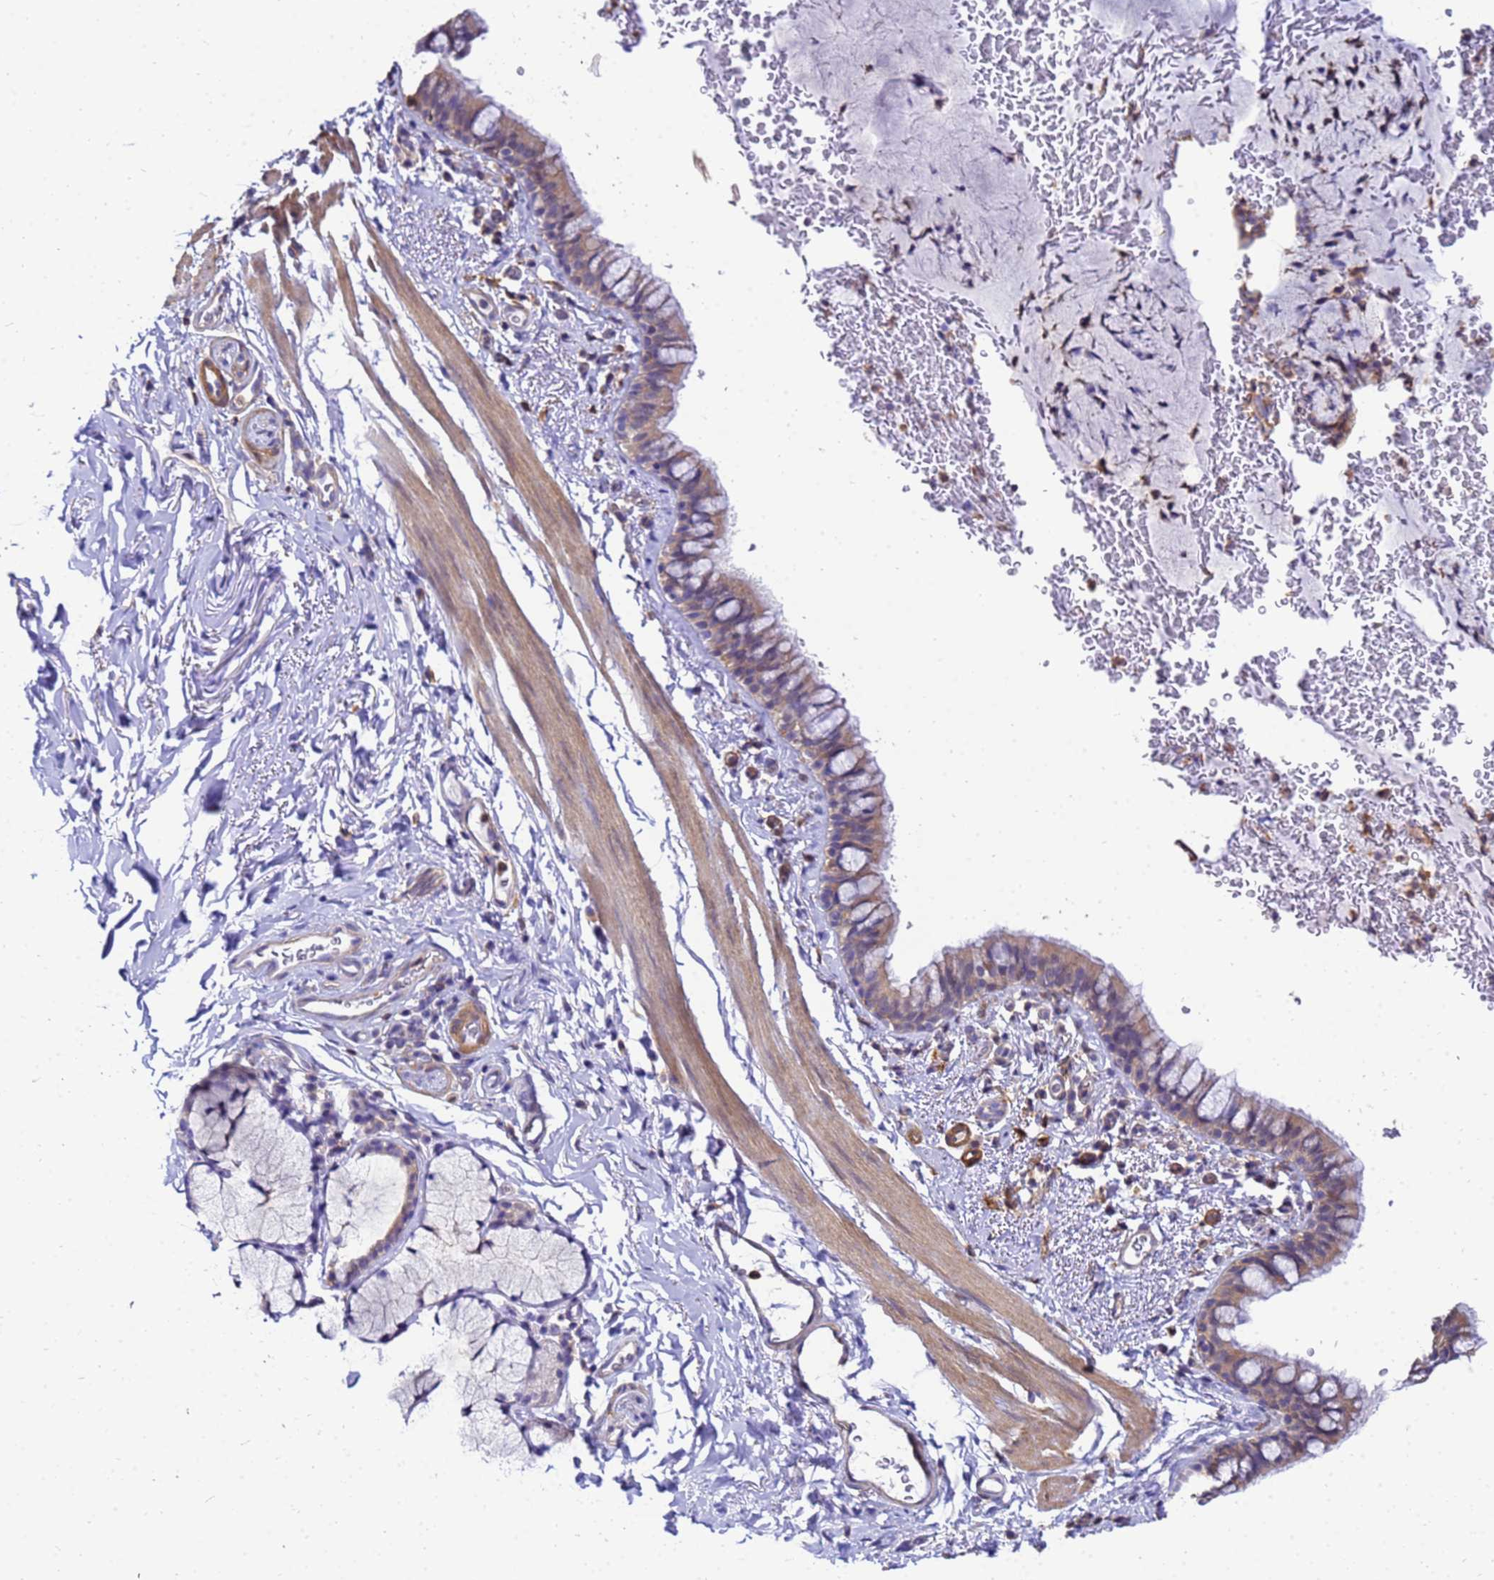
{"staining": {"intensity": "weak", "quantity": "25%-75%", "location": "cytoplasmic/membranous"}, "tissue": "bronchus", "cell_type": "Respiratory epithelial cells", "image_type": "normal", "snomed": [{"axis": "morphology", "description": "Normal tissue, NOS"}, {"axis": "topography", "description": "Cartilage tissue"}, {"axis": "topography", "description": "Bronchus"}], "caption": "DAB immunohistochemical staining of benign bronchus demonstrates weak cytoplasmic/membranous protein positivity in approximately 25%-75% of respiratory epithelial cells.", "gene": "DBNDD2", "patient": {"sex": "female", "age": 36}}